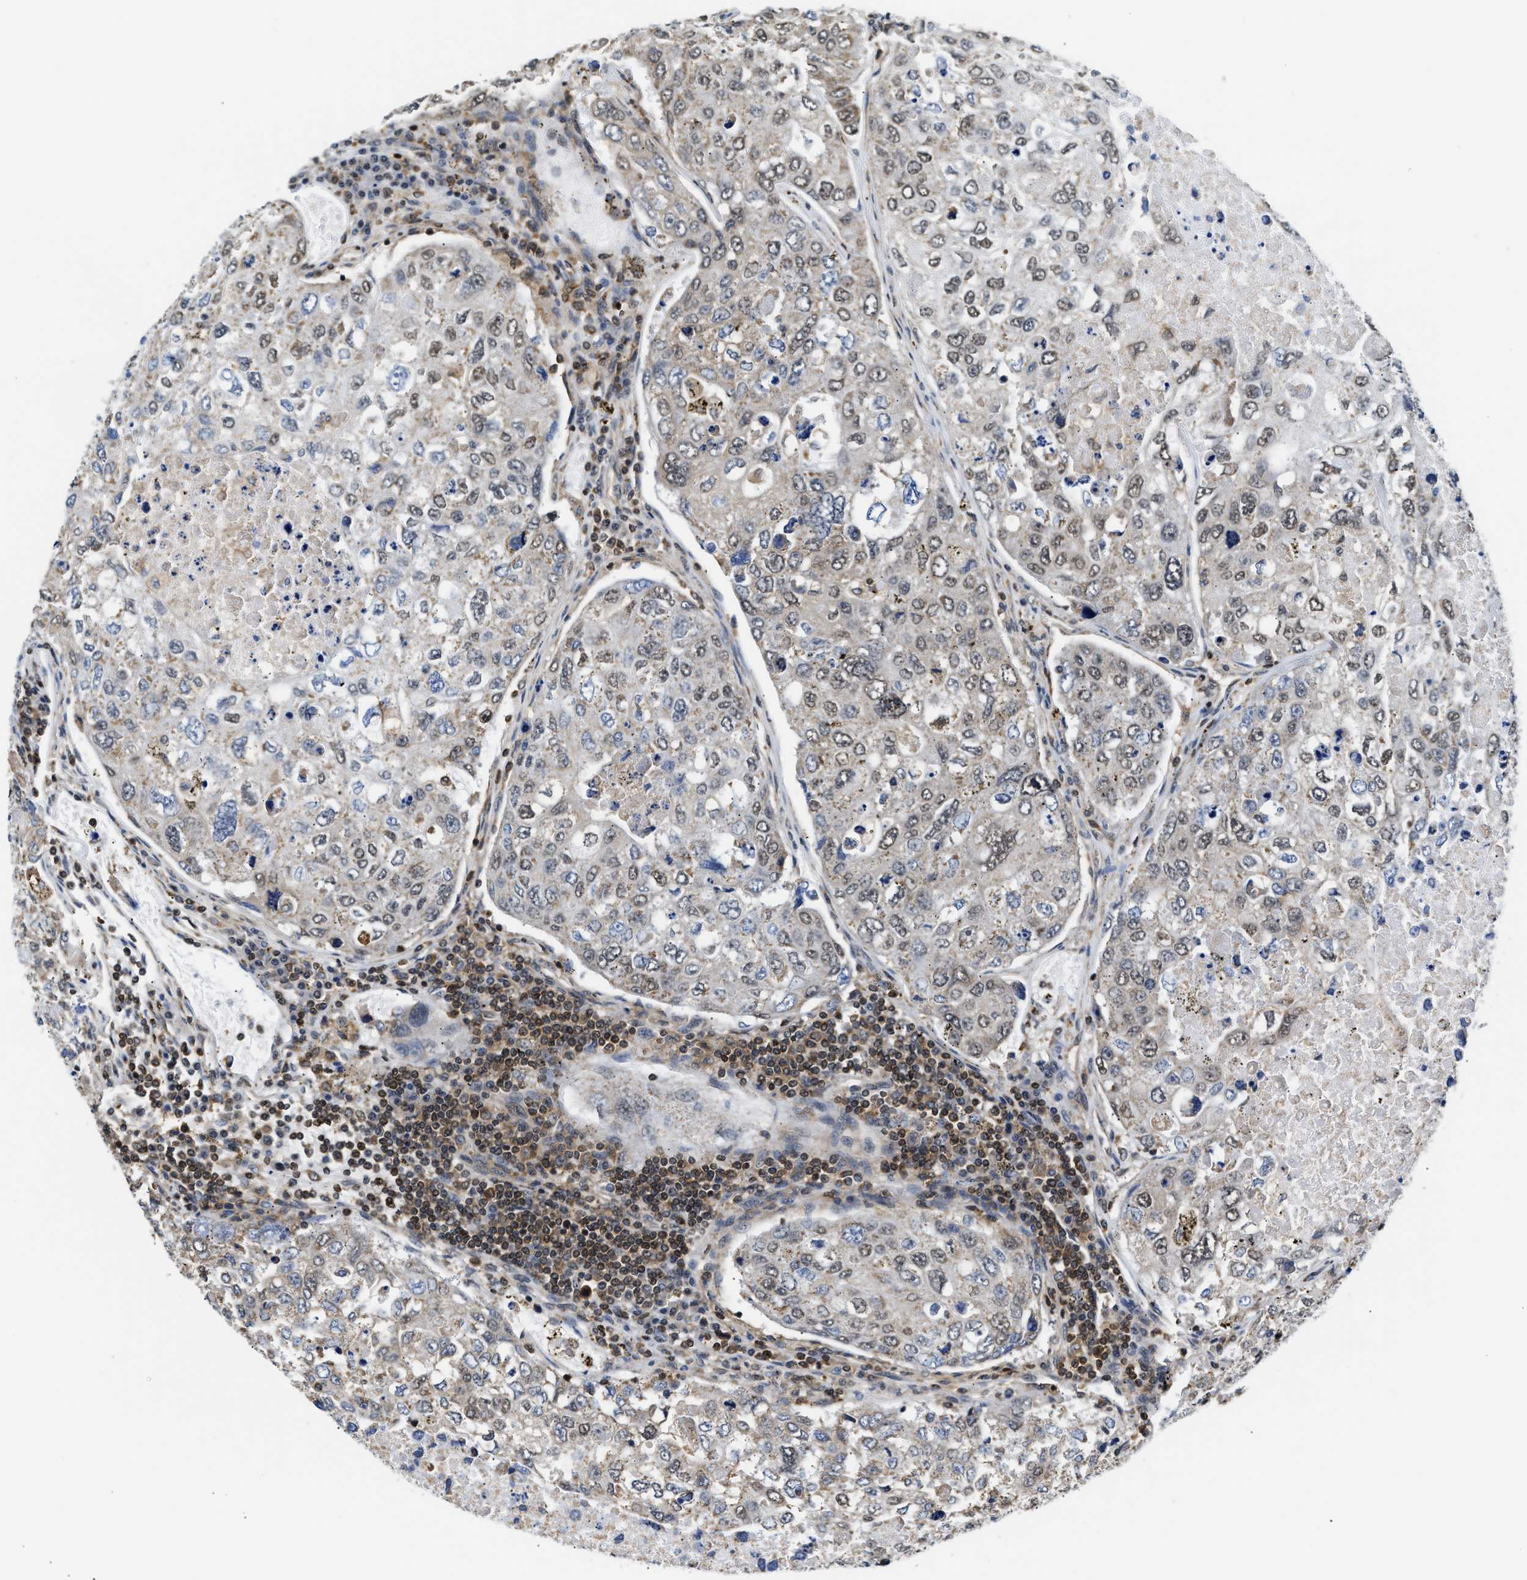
{"staining": {"intensity": "weak", "quantity": "25%-75%", "location": "cytoplasmic/membranous,nuclear"}, "tissue": "urothelial cancer", "cell_type": "Tumor cells", "image_type": "cancer", "snomed": [{"axis": "morphology", "description": "Urothelial carcinoma, High grade"}, {"axis": "topography", "description": "Lymph node"}, {"axis": "topography", "description": "Urinary bladder"}], "caption": "Urothelial carcinoma (high-grade) stained for a protein demonstrates weak cytoplasmic/membranous and nuclear positivity in tumor cells.", "gene": "STK10", "patient": {"sex": "male", "age": 51}}